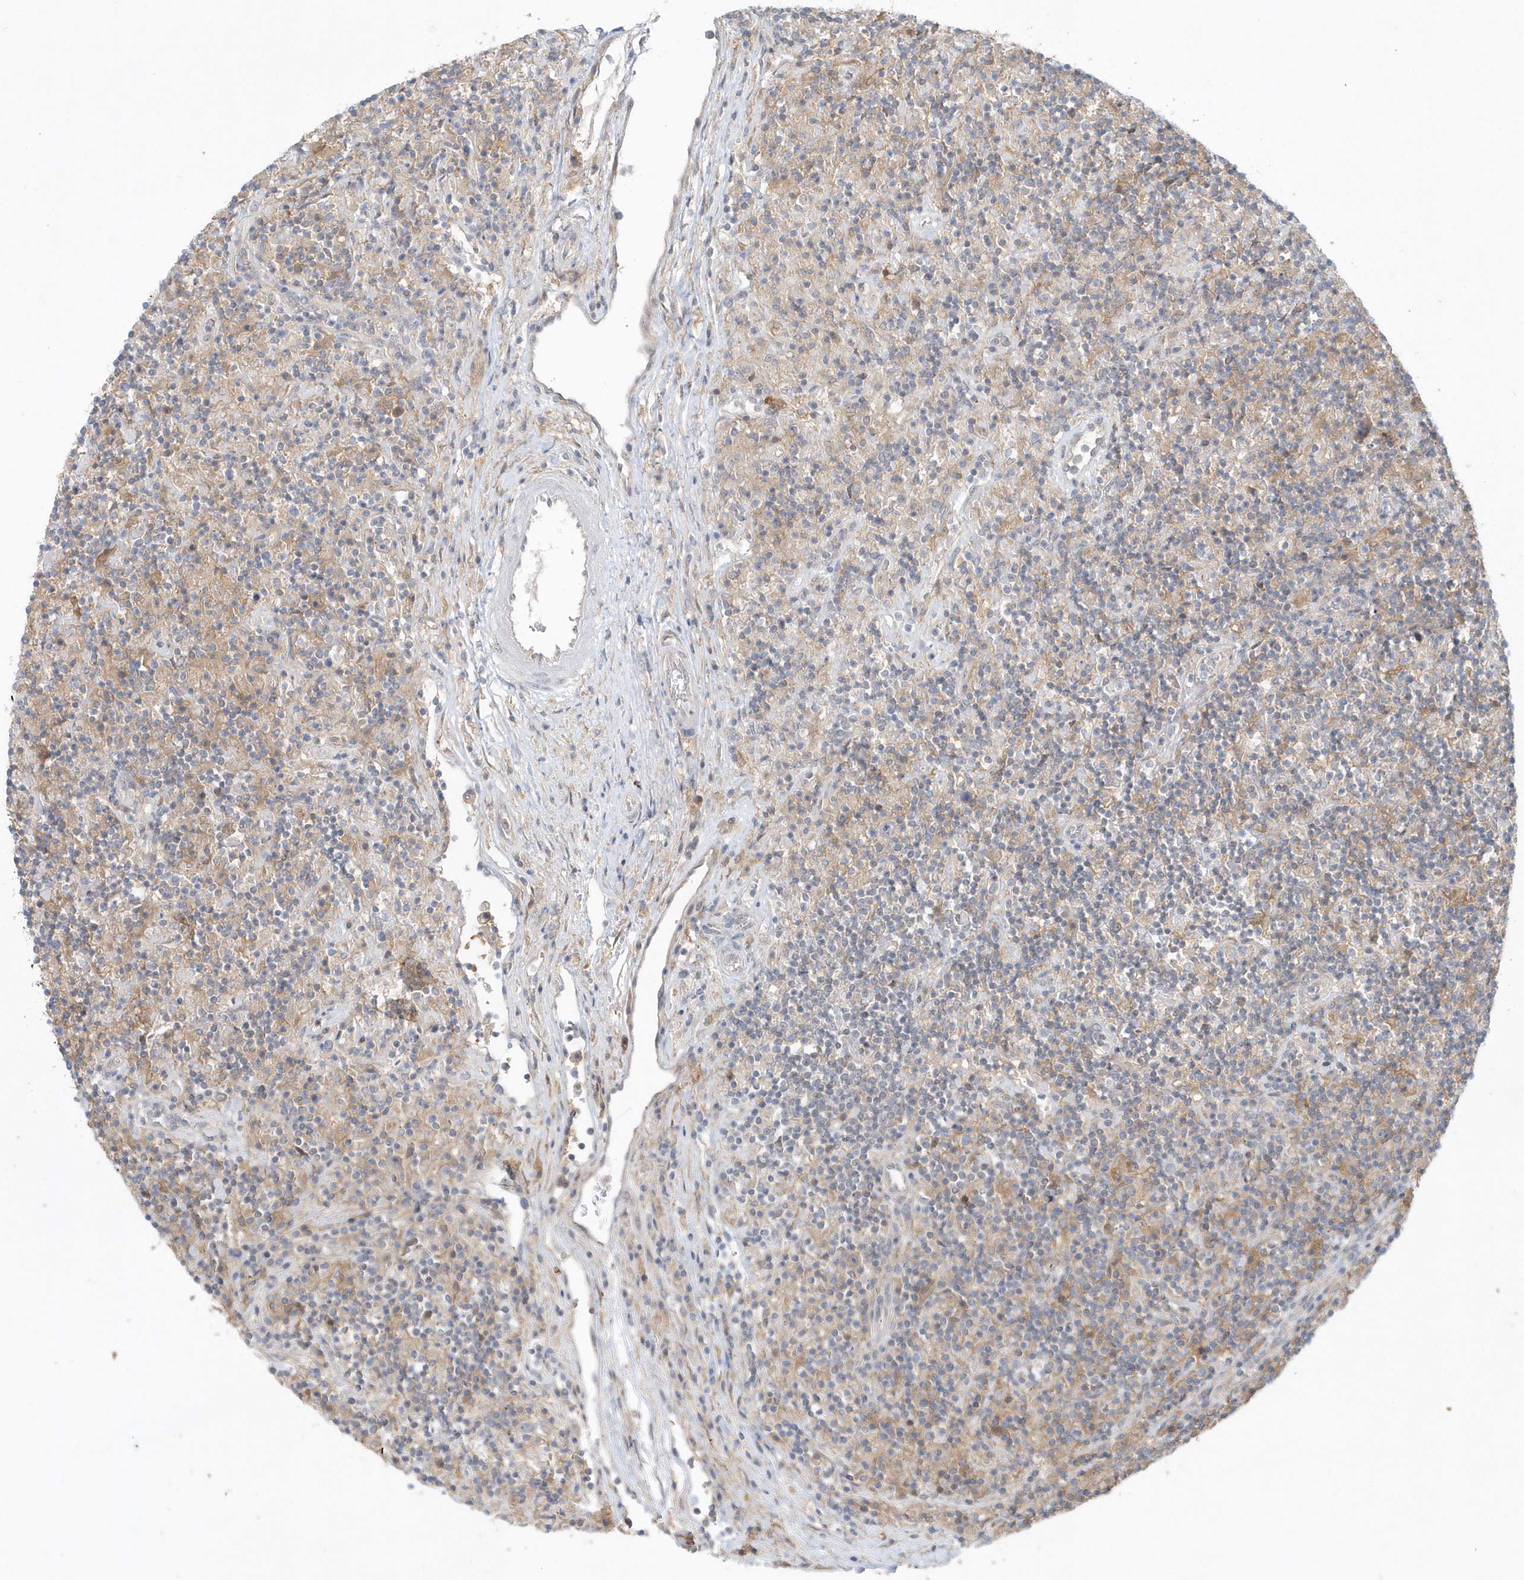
{"staining": {"intensity": "negative", "quantity": "none", "location": "none"}, "tissue": "lymphoma", "cell_type": "Tumor cells", "image_type": "cancer", "snomed": [{"axis": "morphology", "description": "Hodgkin's disease, NOS"}, {"axis": "topography", "description": "Lymph node"}], "caption": "The IHC image has no significant staining in tumor cells of Hodgkin's disease tissue. The staining was performed using DAB (3,3'-diaminobenzidine) to visualize the protein expression in brown, while the nuclei were stained in blue with hematoxylin (Magnification: 20x).", "gene": "RNF7", "patient": {"sex": "male", "age": 70}}